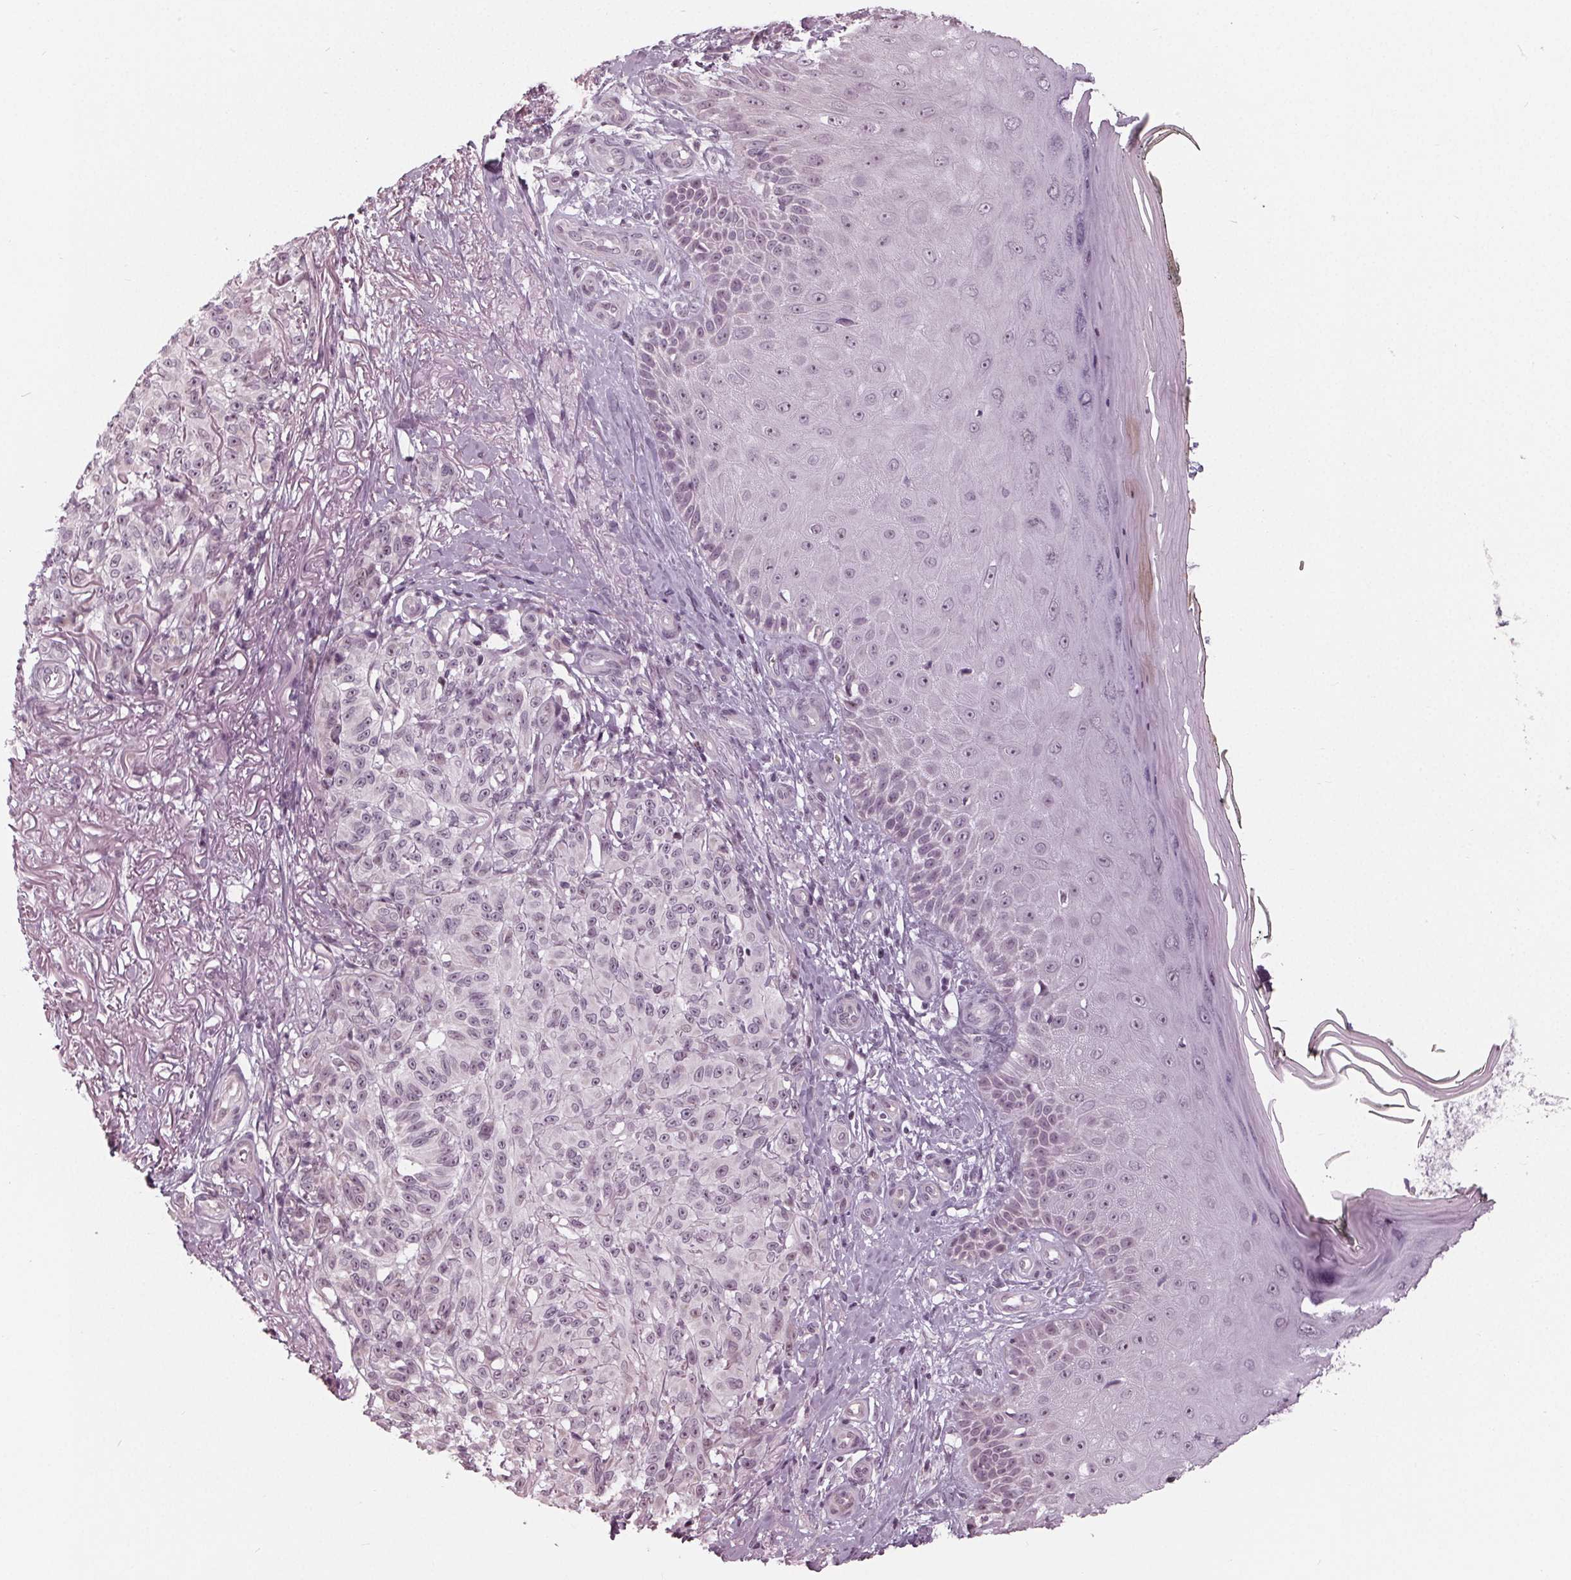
{"staining": {"intensity": "negative", "quantity": "none", "location": "none"}, "tissue": "melanoma", "cell_type": "Tumor cells", "image_type": "cancer", "snomed": [{"axis": "morphology", "description": "Malignant melanoma, NOS"}, {"axis": "topography", "description": "Skin"}], "caption": "Tumor cells show no significant protein staining in melanoma.", "gene": "ADPRHL1", "patient": {"sex": "female", "age": 85}}